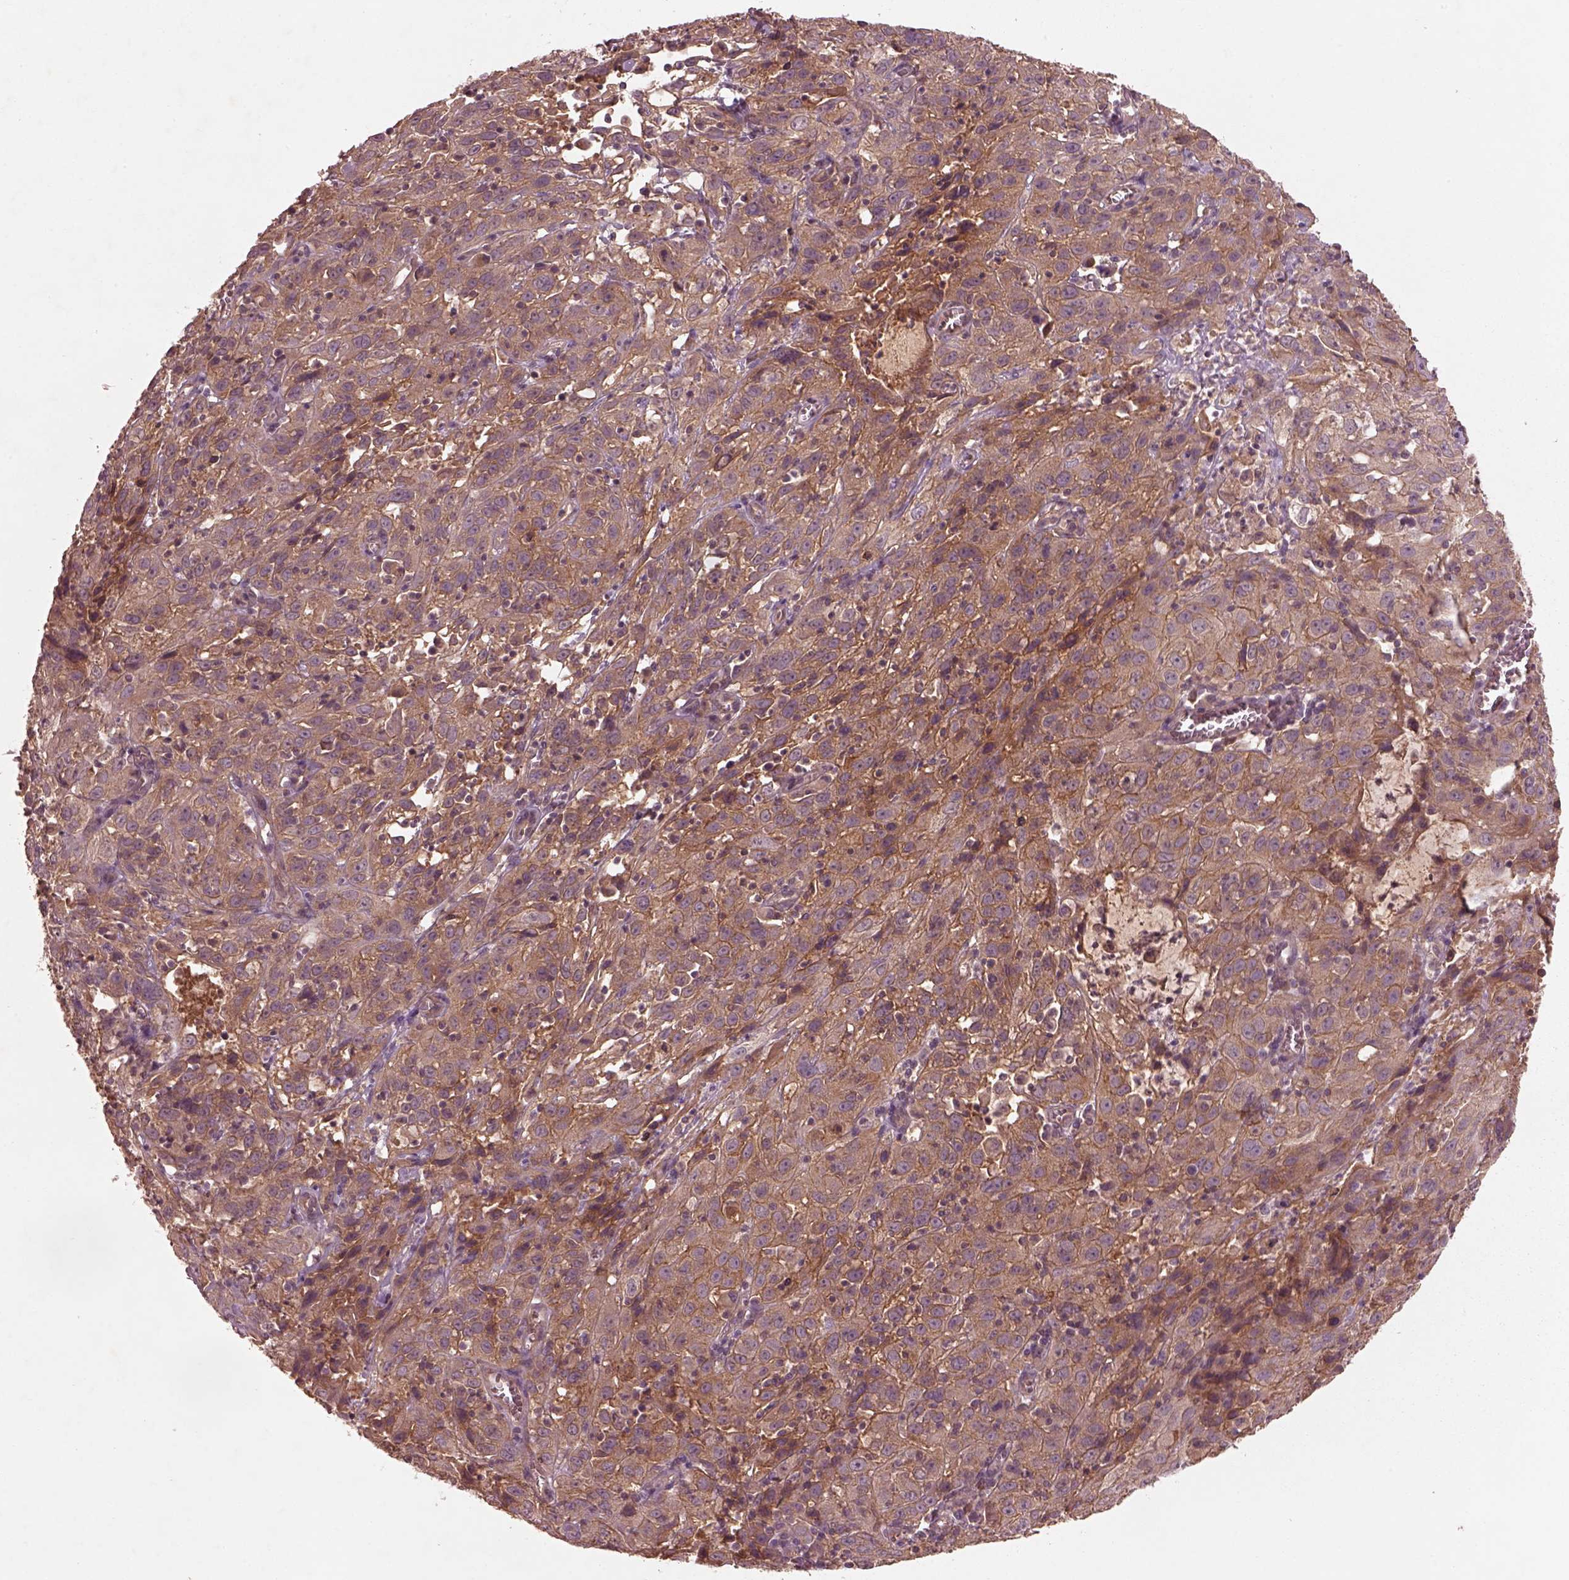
{"staining": {"intensity": "moderate", "quantity": ">75%", "location": "cytoplasmic/membranous"}, "tissue": "cervical cancer", "cell_type": "Tumor cells", "image_type": "cancer", "snomed": [{"axis": "morphology", "description": "Squamous cell carcinoma, NOS"}, {"axis": "topography", "description": "Cervix"}], "caption": "IHC histopathology image of cervical squamous cell carcinoma stained for a protein (brown), which shows medium levels of moderate cytoplasmic/membranous expression in approximately >75% of tumor cells.", "gene": "FAM234A", "patient": {"sex": "female", "age": 32}}